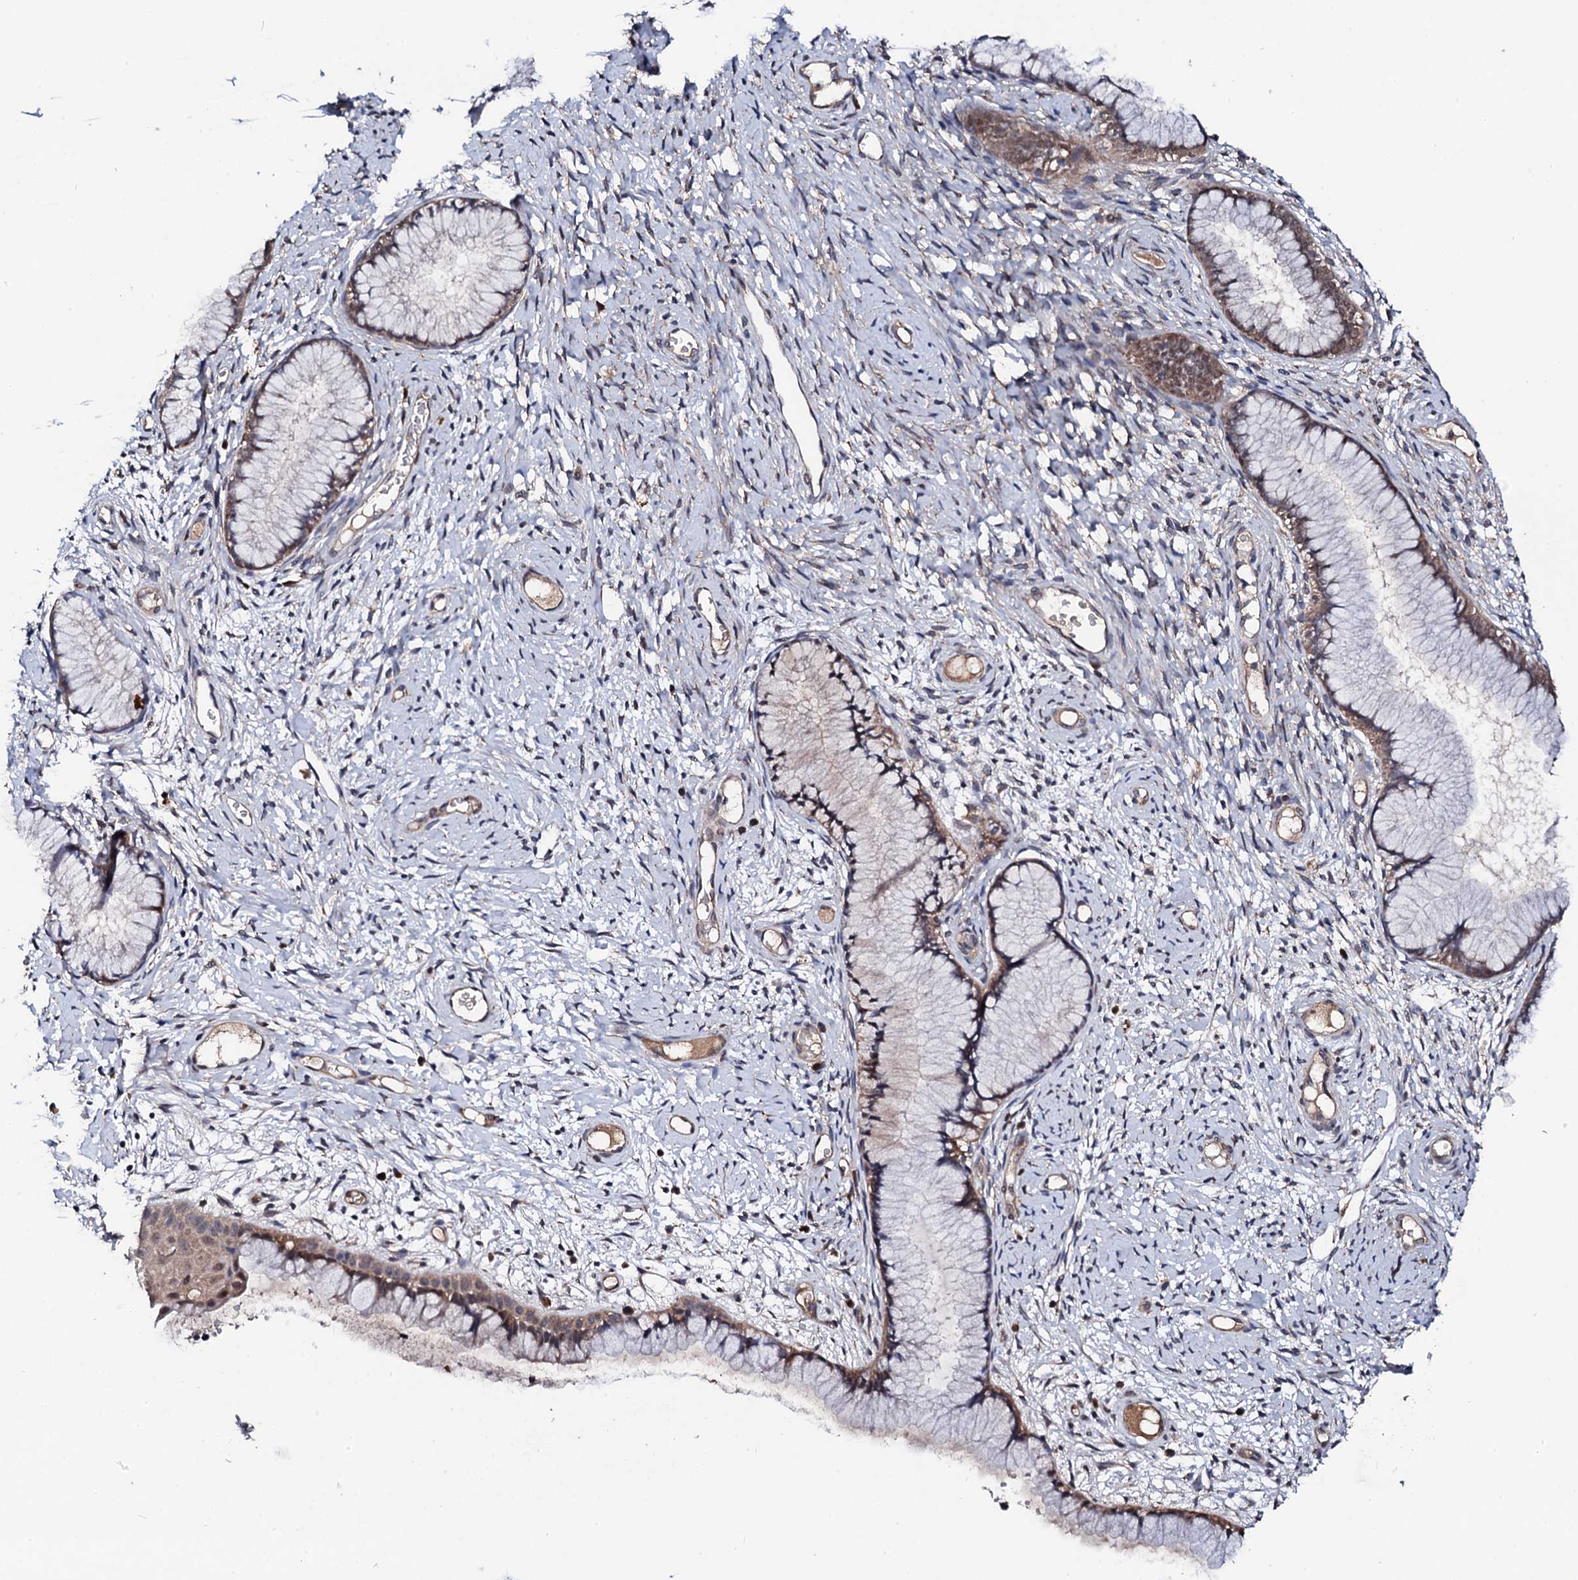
{"staining": {"intensity": "moderate", "quantity": "25%-75%", "location": "cytoplasmic/membranous,nuclear"}, "tissue": "cervix", "cell_type": "Glandular cells", "image_type": "normal", "snomed": [{"axis": "morphology", "description": "Normal tissue, NOS"}, {"axis": "topography", "description": "Cervix"}], "caption": "The immunohistochemical stain labels moderate cytoplasmic/membranous,nuclear positivity in glandular cells of normal cervix. (DAB IHC, brown staining for protein, blue staining for nuclei).", "gene": "IP6K1", "patient": {"sex": "female", "age": 42}}